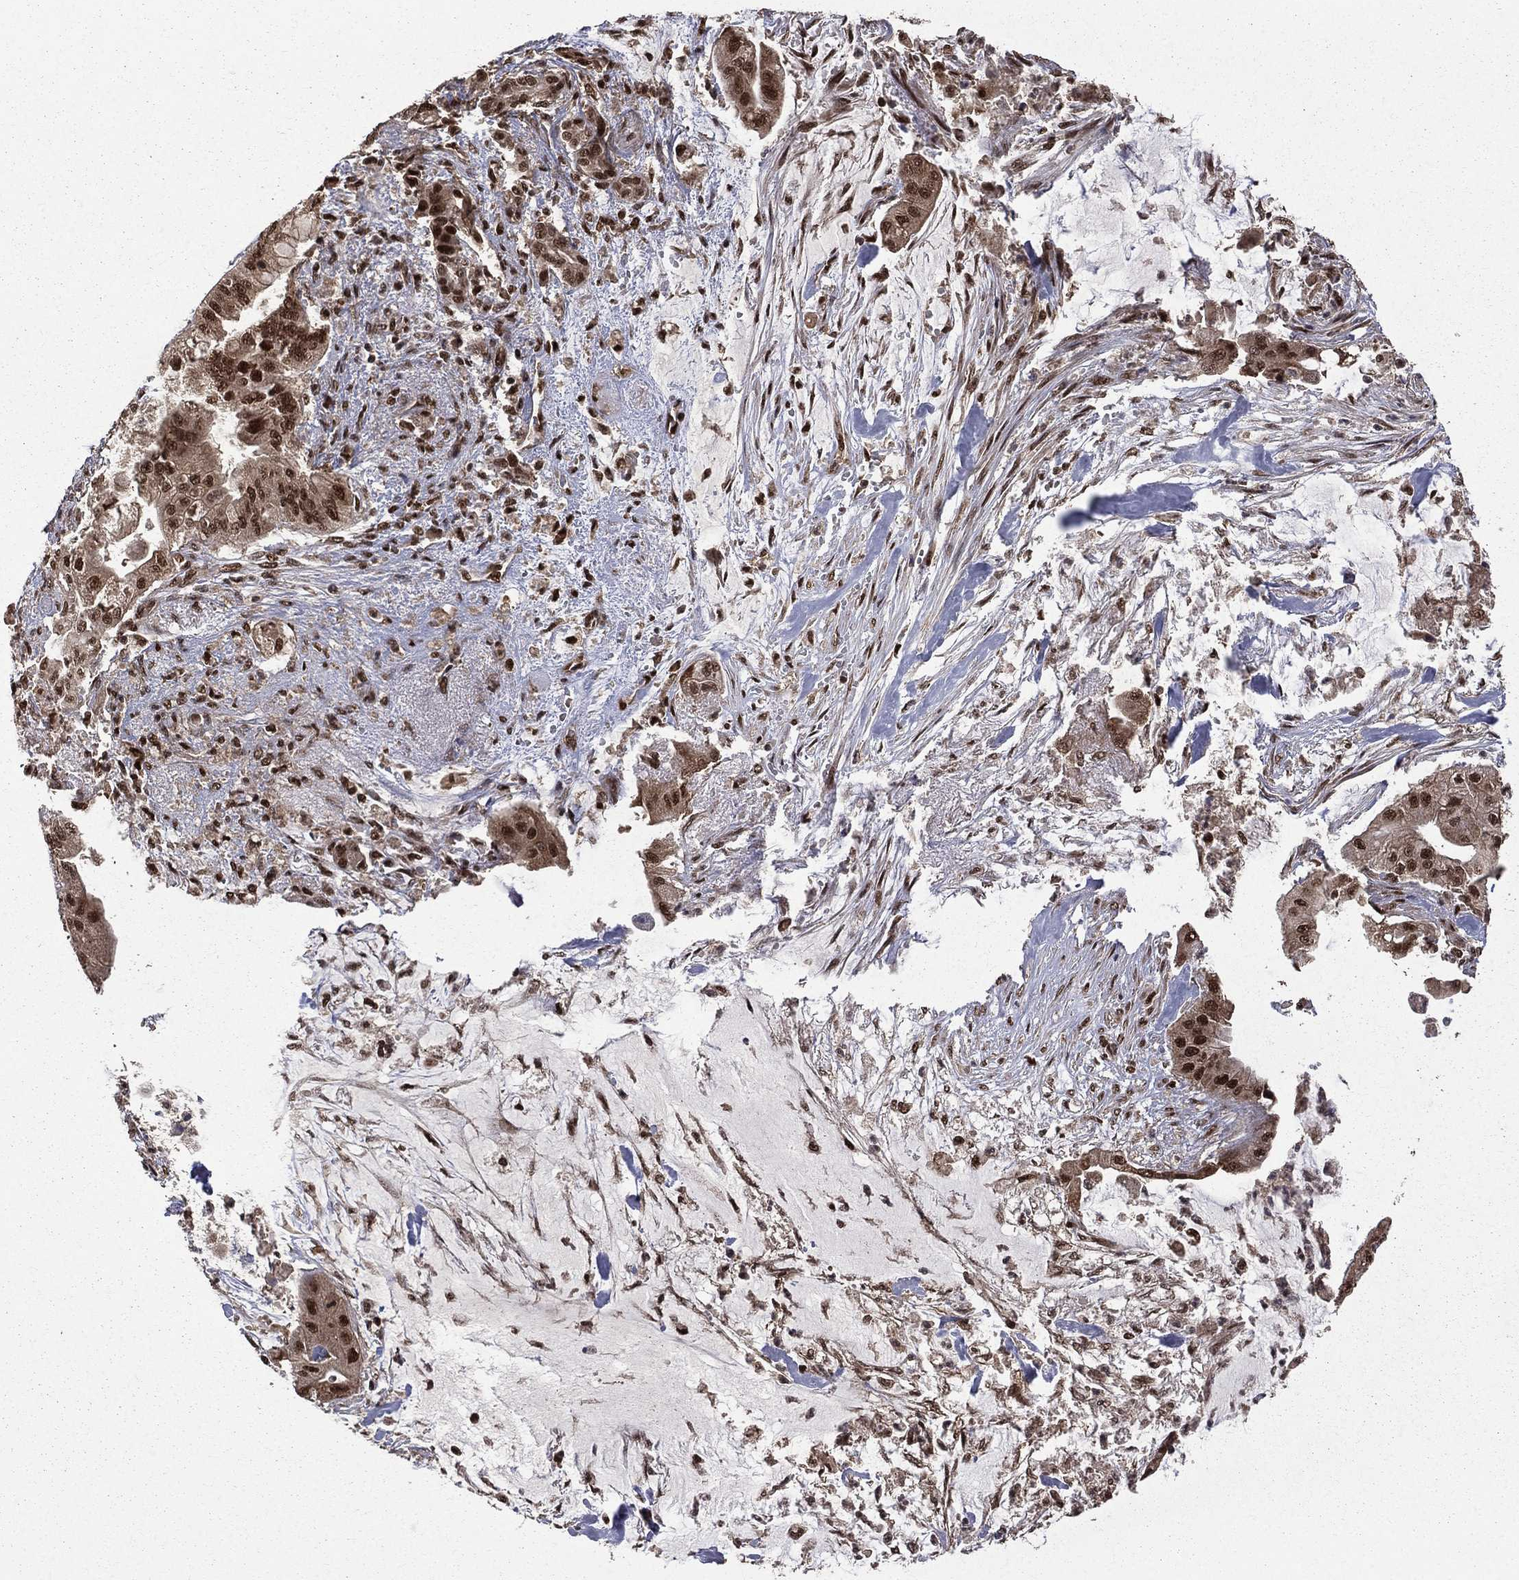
{"staining": {"intensity": "strong", "quantity": ">75%", "location": "nuclear"}, "tissue": "pancreatic cancer", "cell_type": "Tumor cells", "image_type": "cancer", "snomed": [{"axis": "morphology", "description": "Normal tissue, NOS"}, {"axis": "morphology", "description": "Inflammation, NOS"}, {"axis": "morphology", "description": "Adenocarcinoma, NOS"}, {"axis": "topography", "description": "Pancreas"}], "caption": "Pancreatic cancer was stained to show a protein in brown. There is high levels of strong nuclear expression in approximately >75% of tumor cells.", "gene": "JMJD6", "patient": {"sex": "male", "age": 57}}